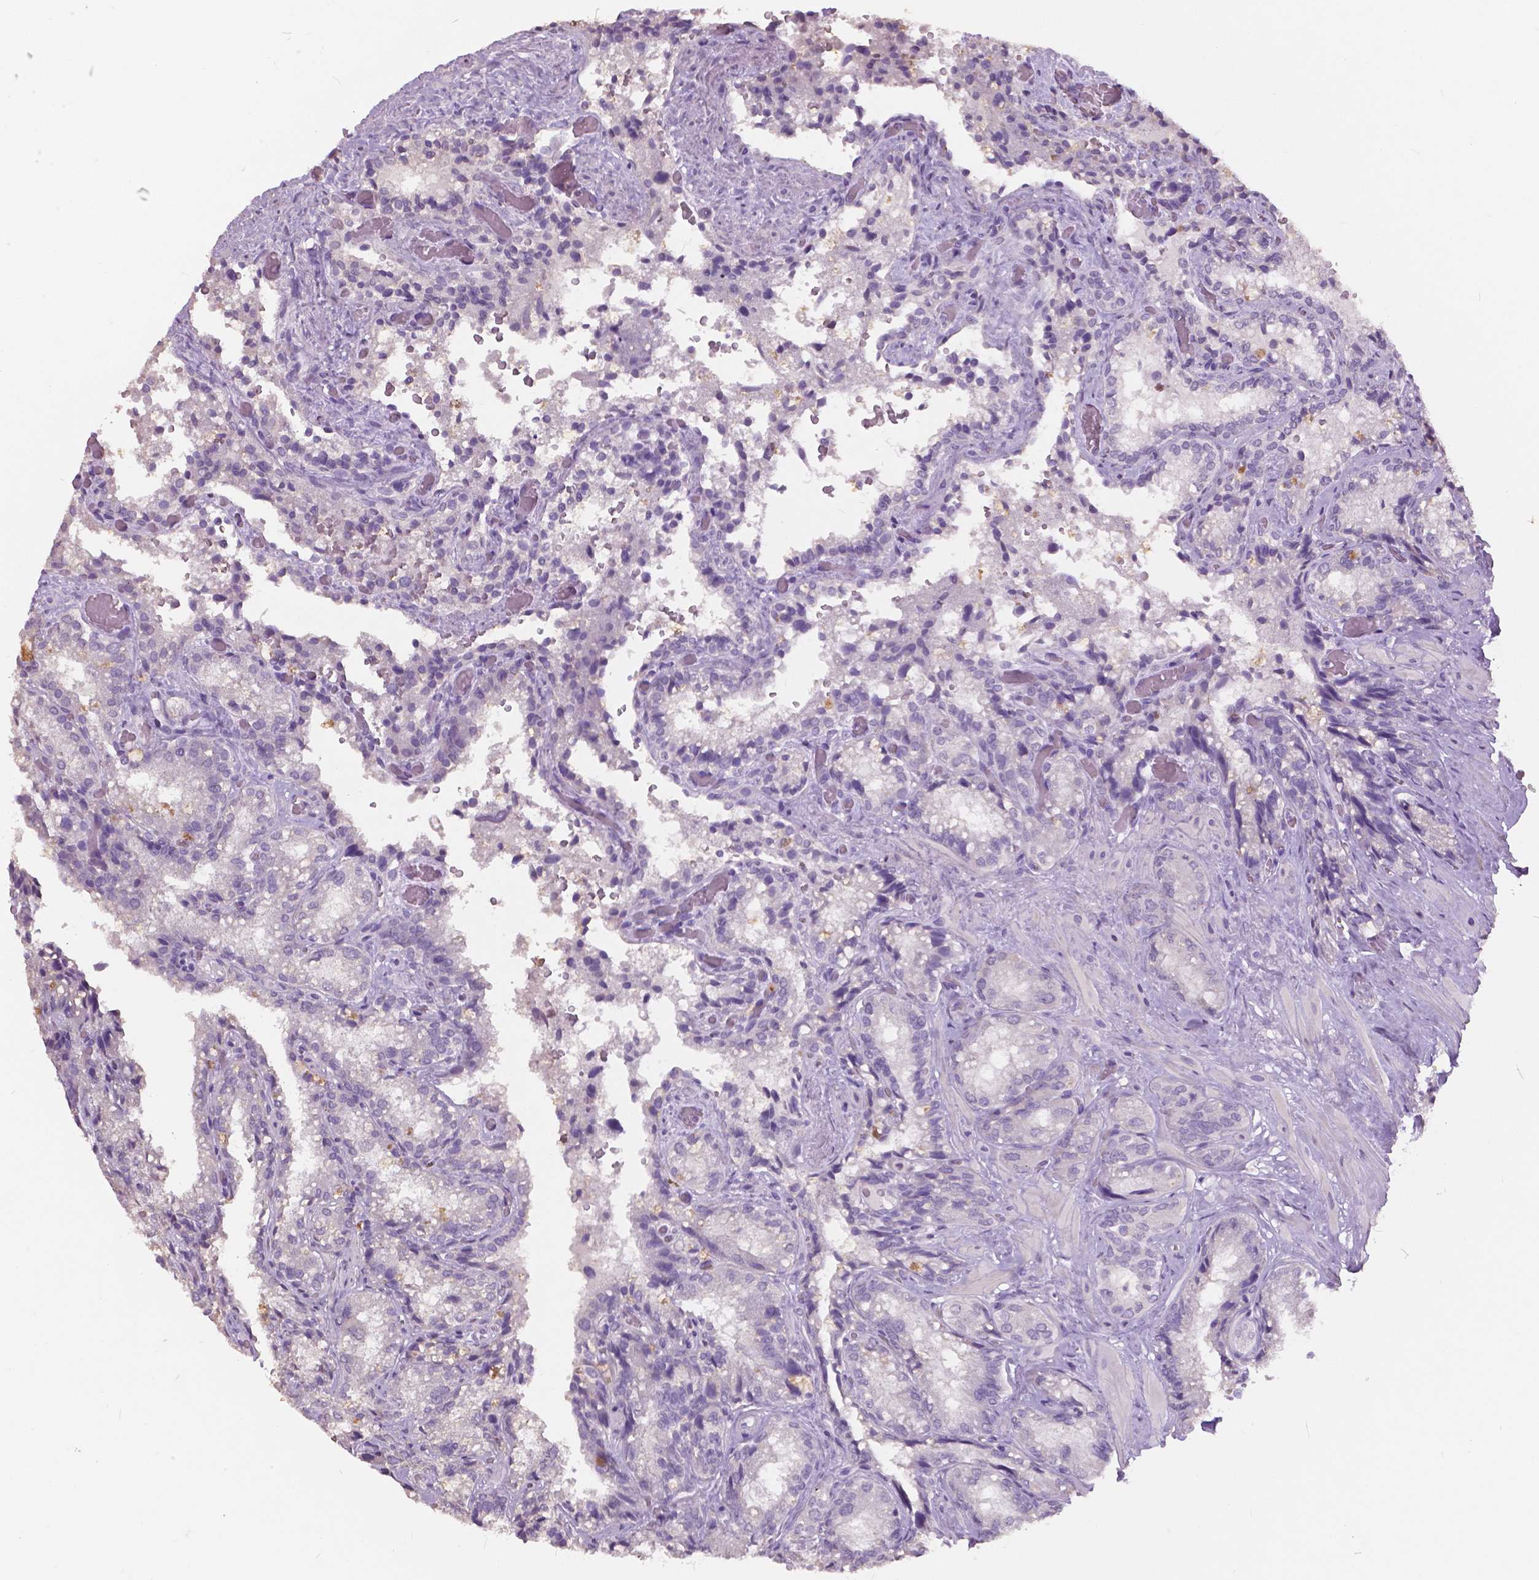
{"staining": {"intensity": "moderate", "quantity": "<25%", "location": "cytoplasmic/membranous"}, "tissue": "seminal vesicle", "cell_type": "Glandular cells", "image_type": "normal", "snomed": [{"axis": "morphology", "description": "Normal tissue, NOS"}, {"axis": "topography", "description": "Seminal veicle"}], "caption": "A histopathology image of seminal vesicle stained for a protein reveals moderate cytoplasmic/membranous brown staining in glandular cells. (DAB IHC, brown staining for protein, blue staining for nuclei).", "gene": "GRIN2A", "patient": {"sex": "male", "age": 57}}